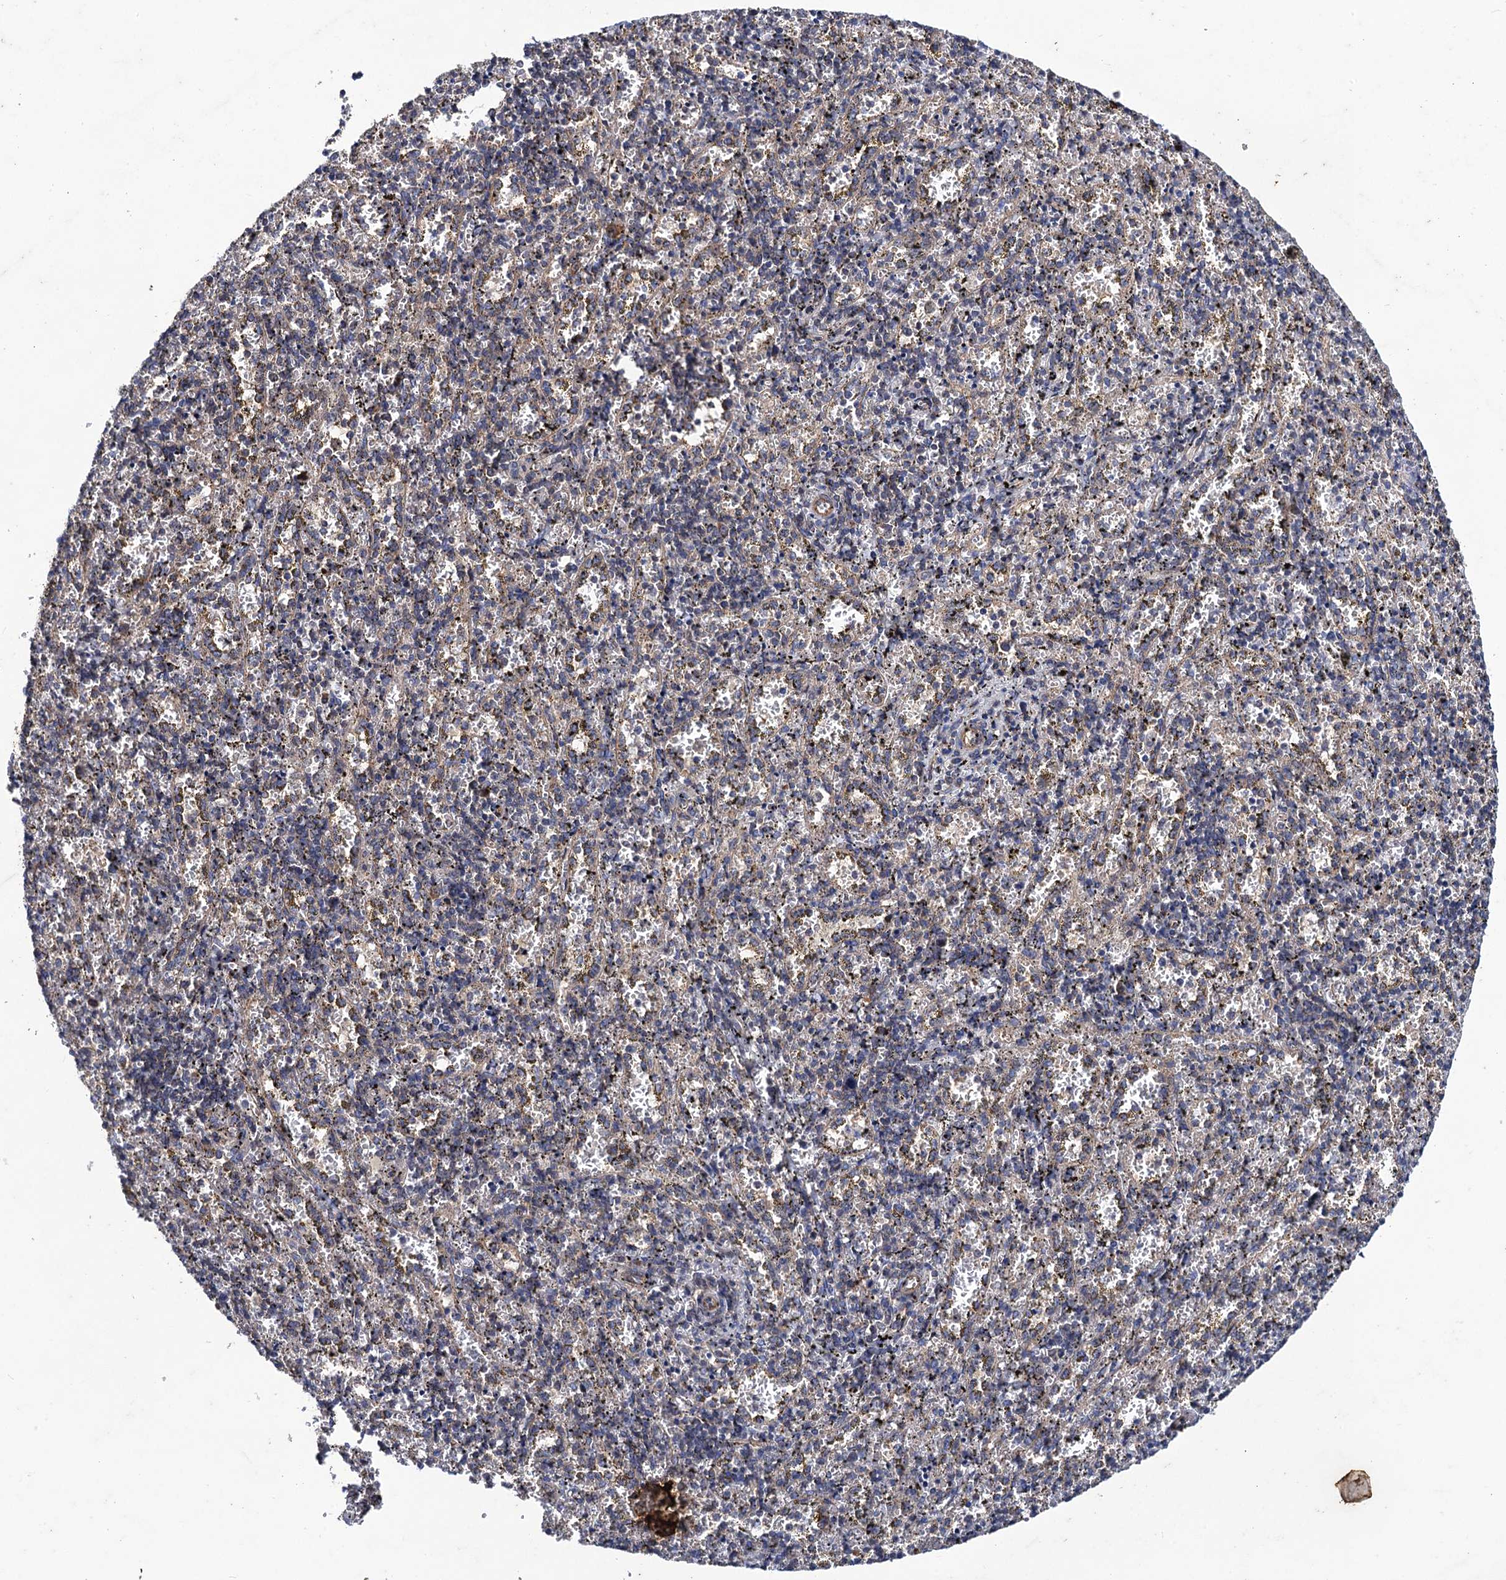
{"staining": {"intensity": "moderate", "quantity": "<25%", "location": "cytoplasmic/membranous"}, "tissue": "spleen", "cell_type": "Cells in red pulp", "image_type": "normal", "snomed": [{"axis": "morphology", "description": "Normal tissue, NOS"}, {"axis": "topography", "description": "Spleen"}], "caption": "The micrograph demonstrates immunohistochemical staining of benign spleen. There is moderate cytoplasmic/membranous positivity is seen in about <25% of cells in red pulp.", "gene": "DYDC1", "patient": {"sex": "male", "age": 11}}